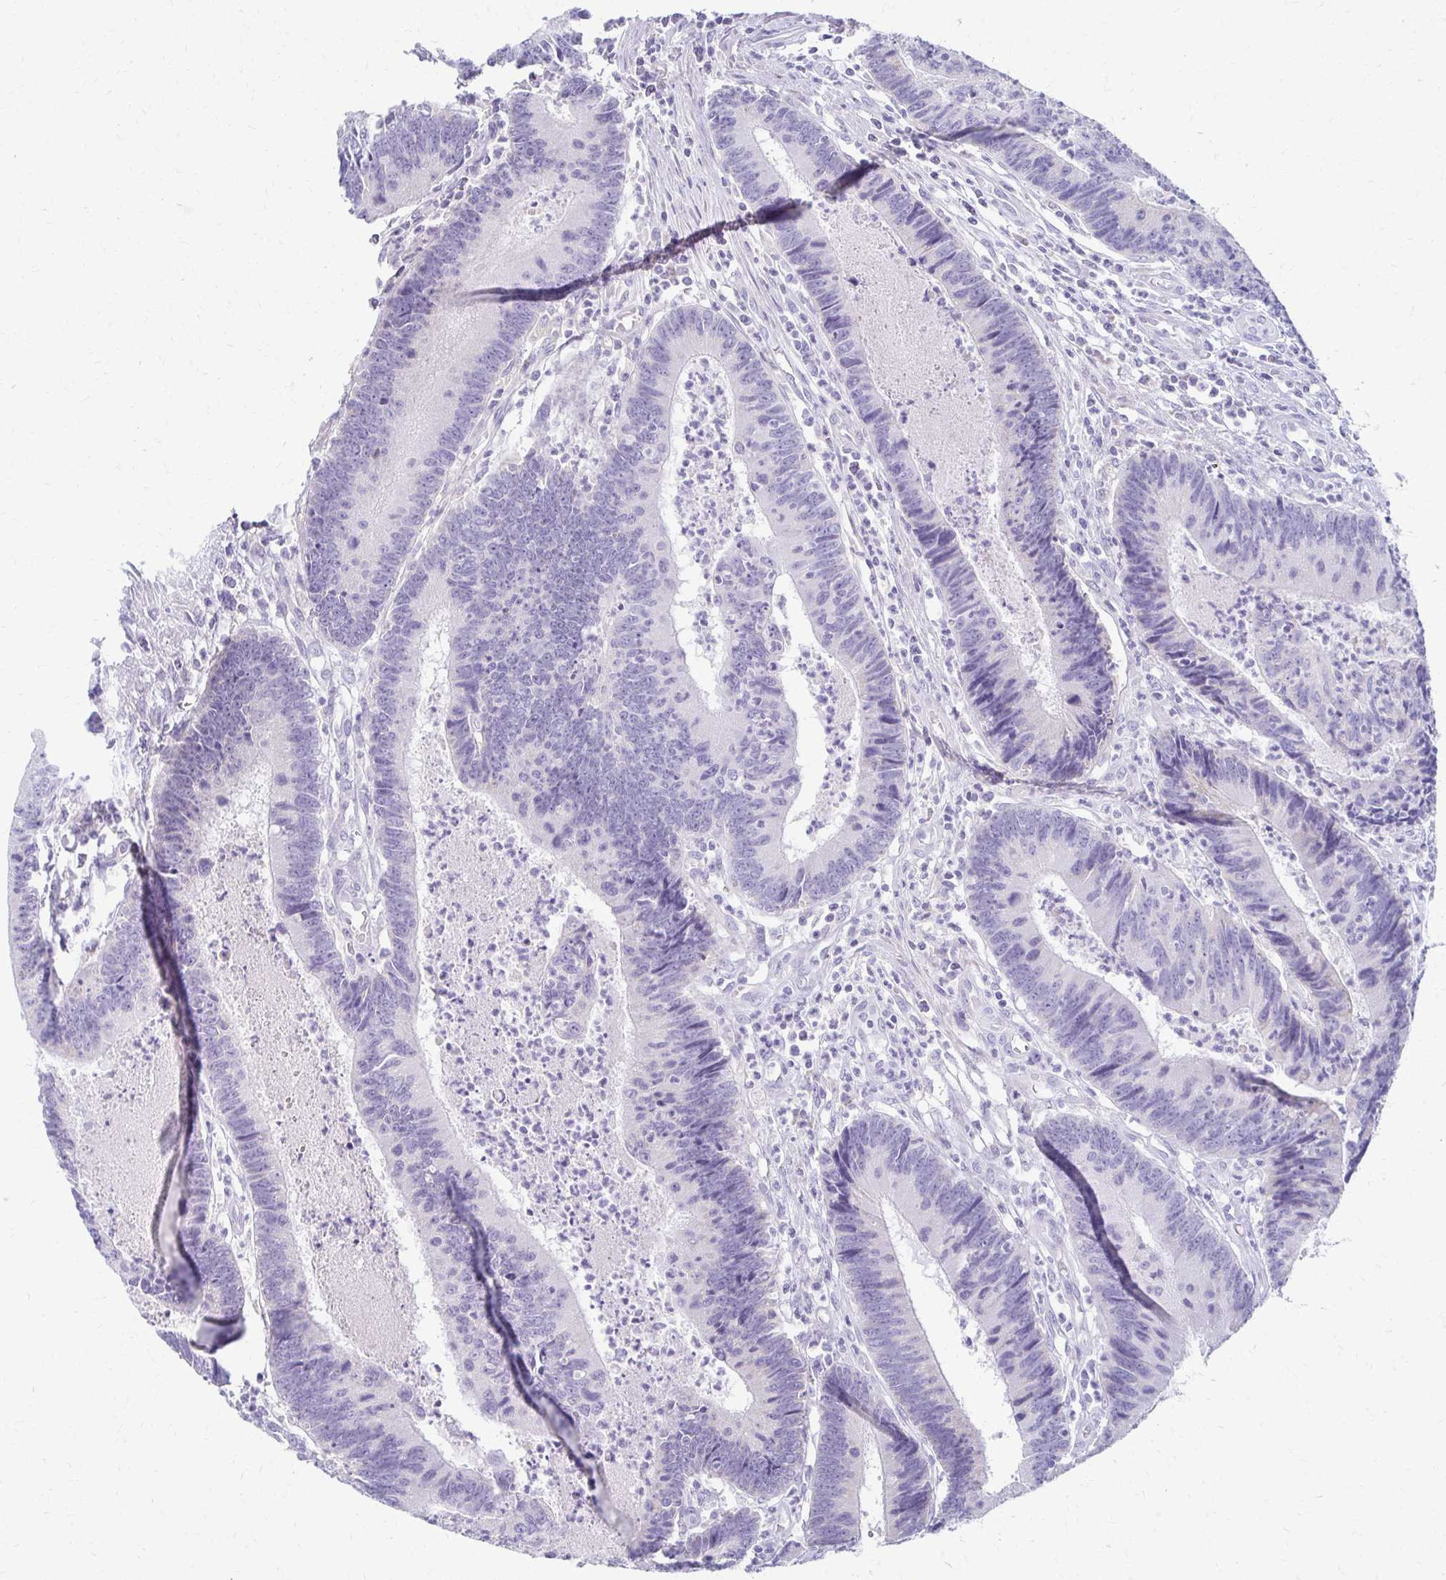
{"staining": {"intensity": "negative", "quantity": "none", "location": "none"}, "tissue": "colorectal cancer", "cell_type": "Tumor cells", "image_type": "cancer", "snomed": [{"axis": "morphology", "description": "Adenocarcinoma, NOS"}, {"axis": "topography", "description": "Colon"}], "caption": "Colorectal cancer was stained to show a protein in brown. There is no significant positivity in tumor cells.", "gene": "FCGR2B", "patient": {"sex": "female", "age": 67}}